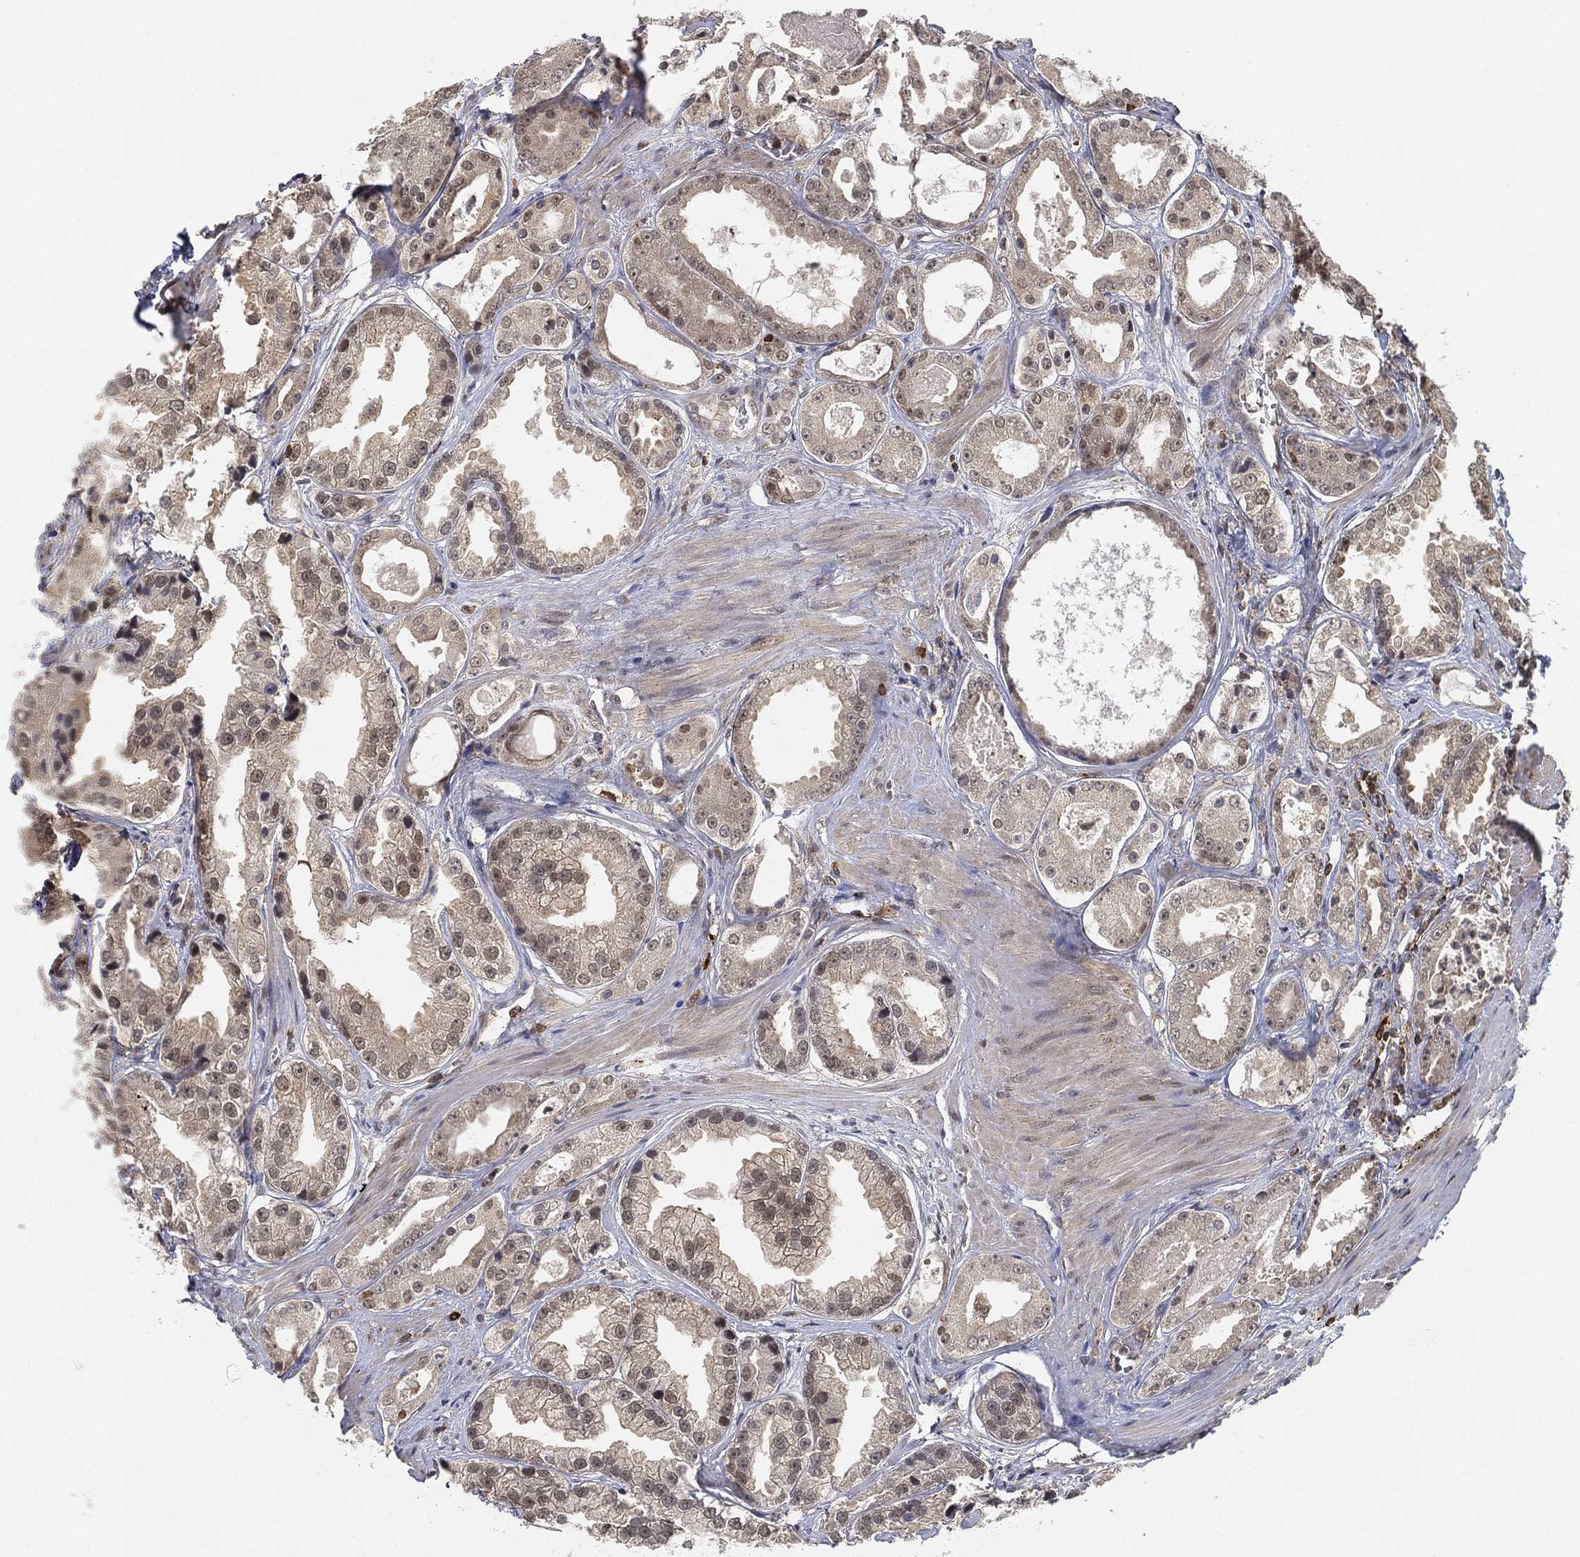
{"staining": {"intensity": "negative", "quantity": "none", "location": "none"}, "tissue": "prostate cancer", "cell_type": "Tumor cells", "image_type": "cancer", "snomed": [{"axis": "morphology", "description": "Adenocarcinoma, NOS"}, {"axis": "topography", "description": "Prostate"}], "caption": "Tumor cells are negative for protein expression in human prostate cancer (adenocarcinoma).", "gene": "WDR26", "patient": {"sex": "male", "age": 61}}